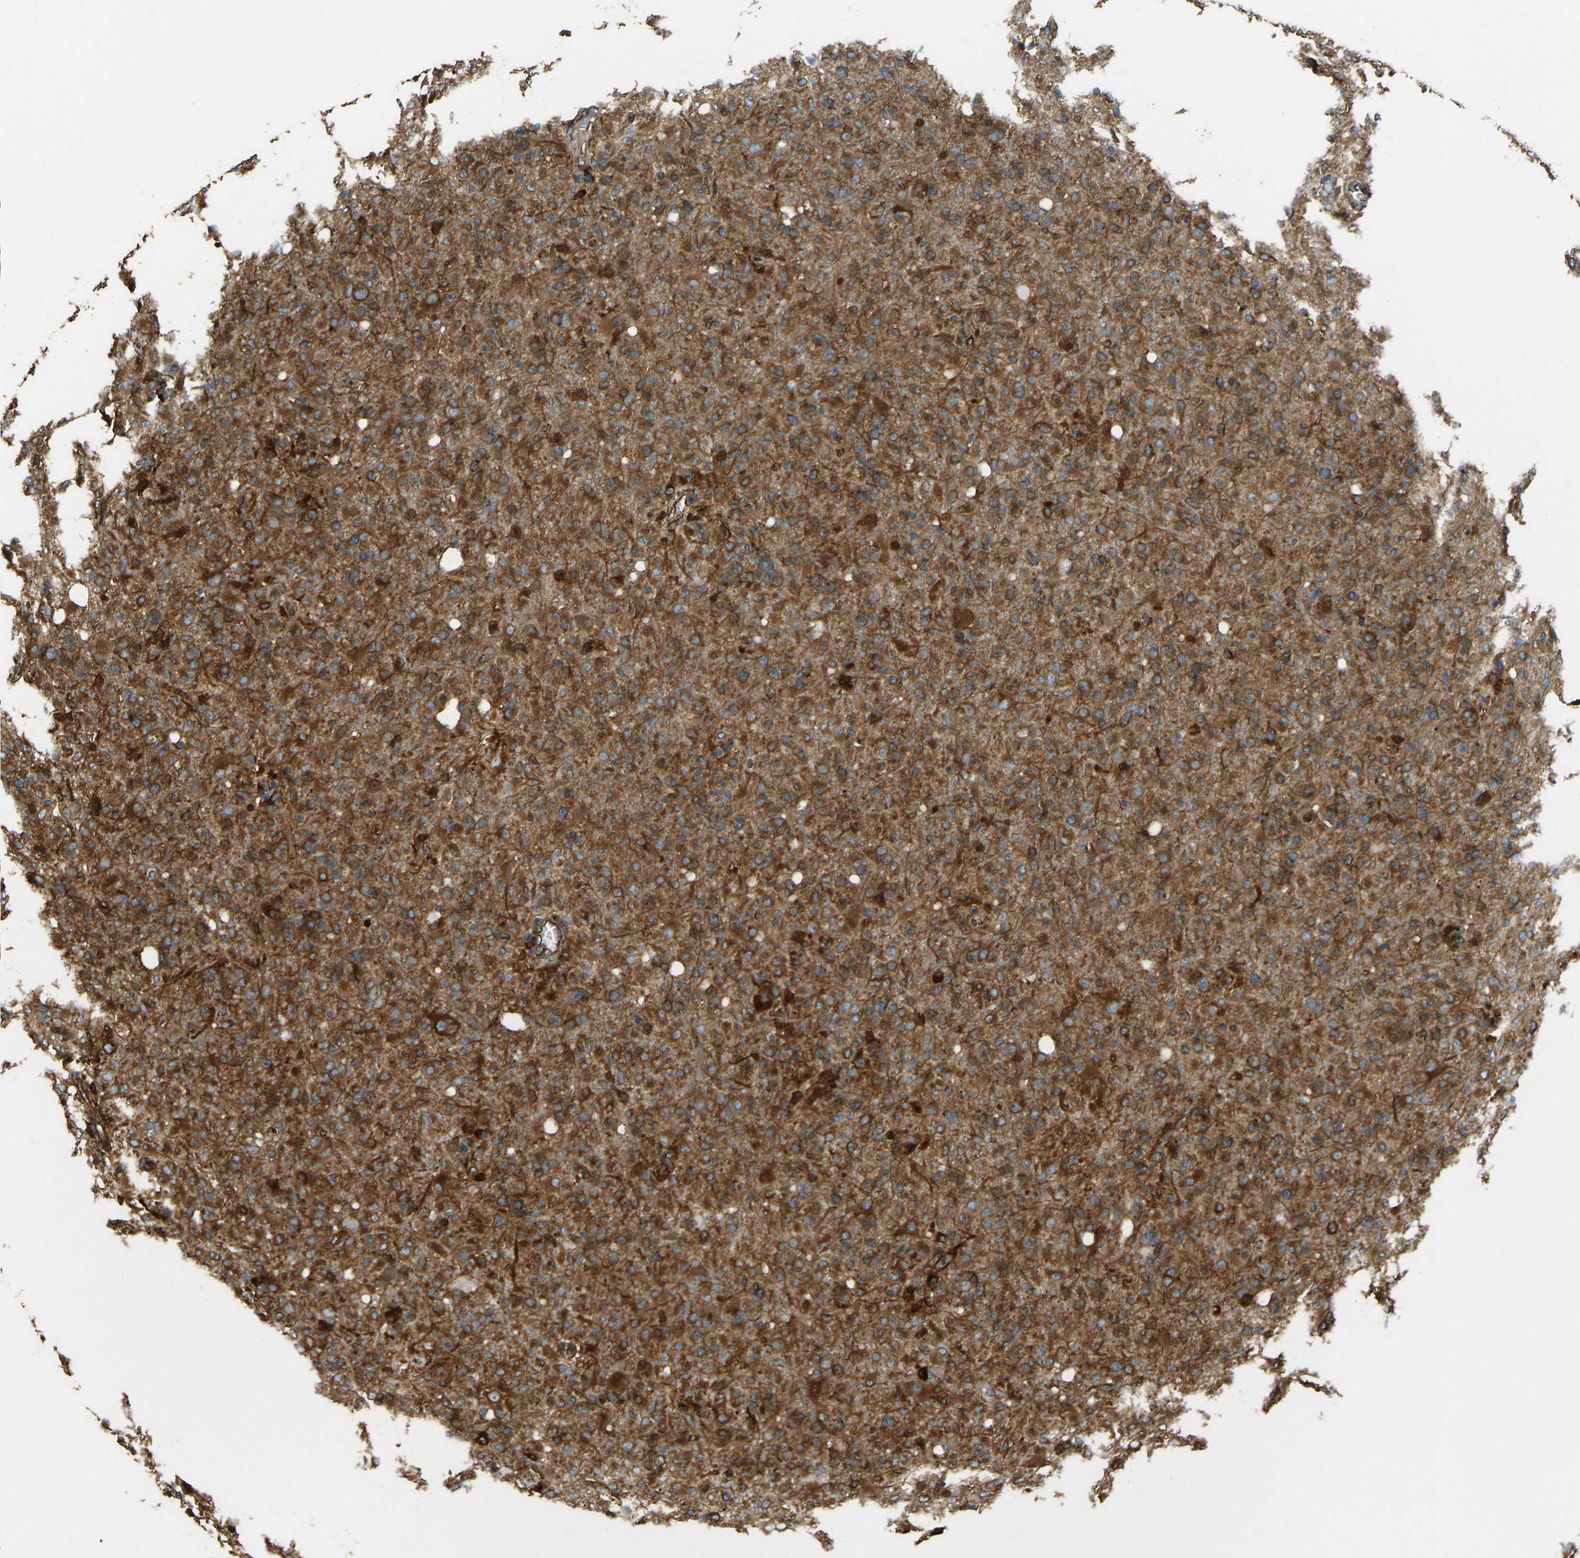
{"staining": {"intensity": "strong", "quantity": ">75%", "location": "cytoplasmic/membranous"}, "tissue": "glioma", "cell_type": "Tumor cells", "image_type": "cancer", "snomed": [{"axis": "morphology", "description": "Glioma, malignant, High grade"}, {"axis": "topography", "description": "Brain"}], "caption": "Brown immunohistochemical staining in human malignant glioma (high-grade) exhibits strong cytoplasmic/membranous positivity in about >75% of tumor cells. Nuclei are stained in blue.", "gene": "BEX3", "patient": {"sex": "female", "age": 57}}